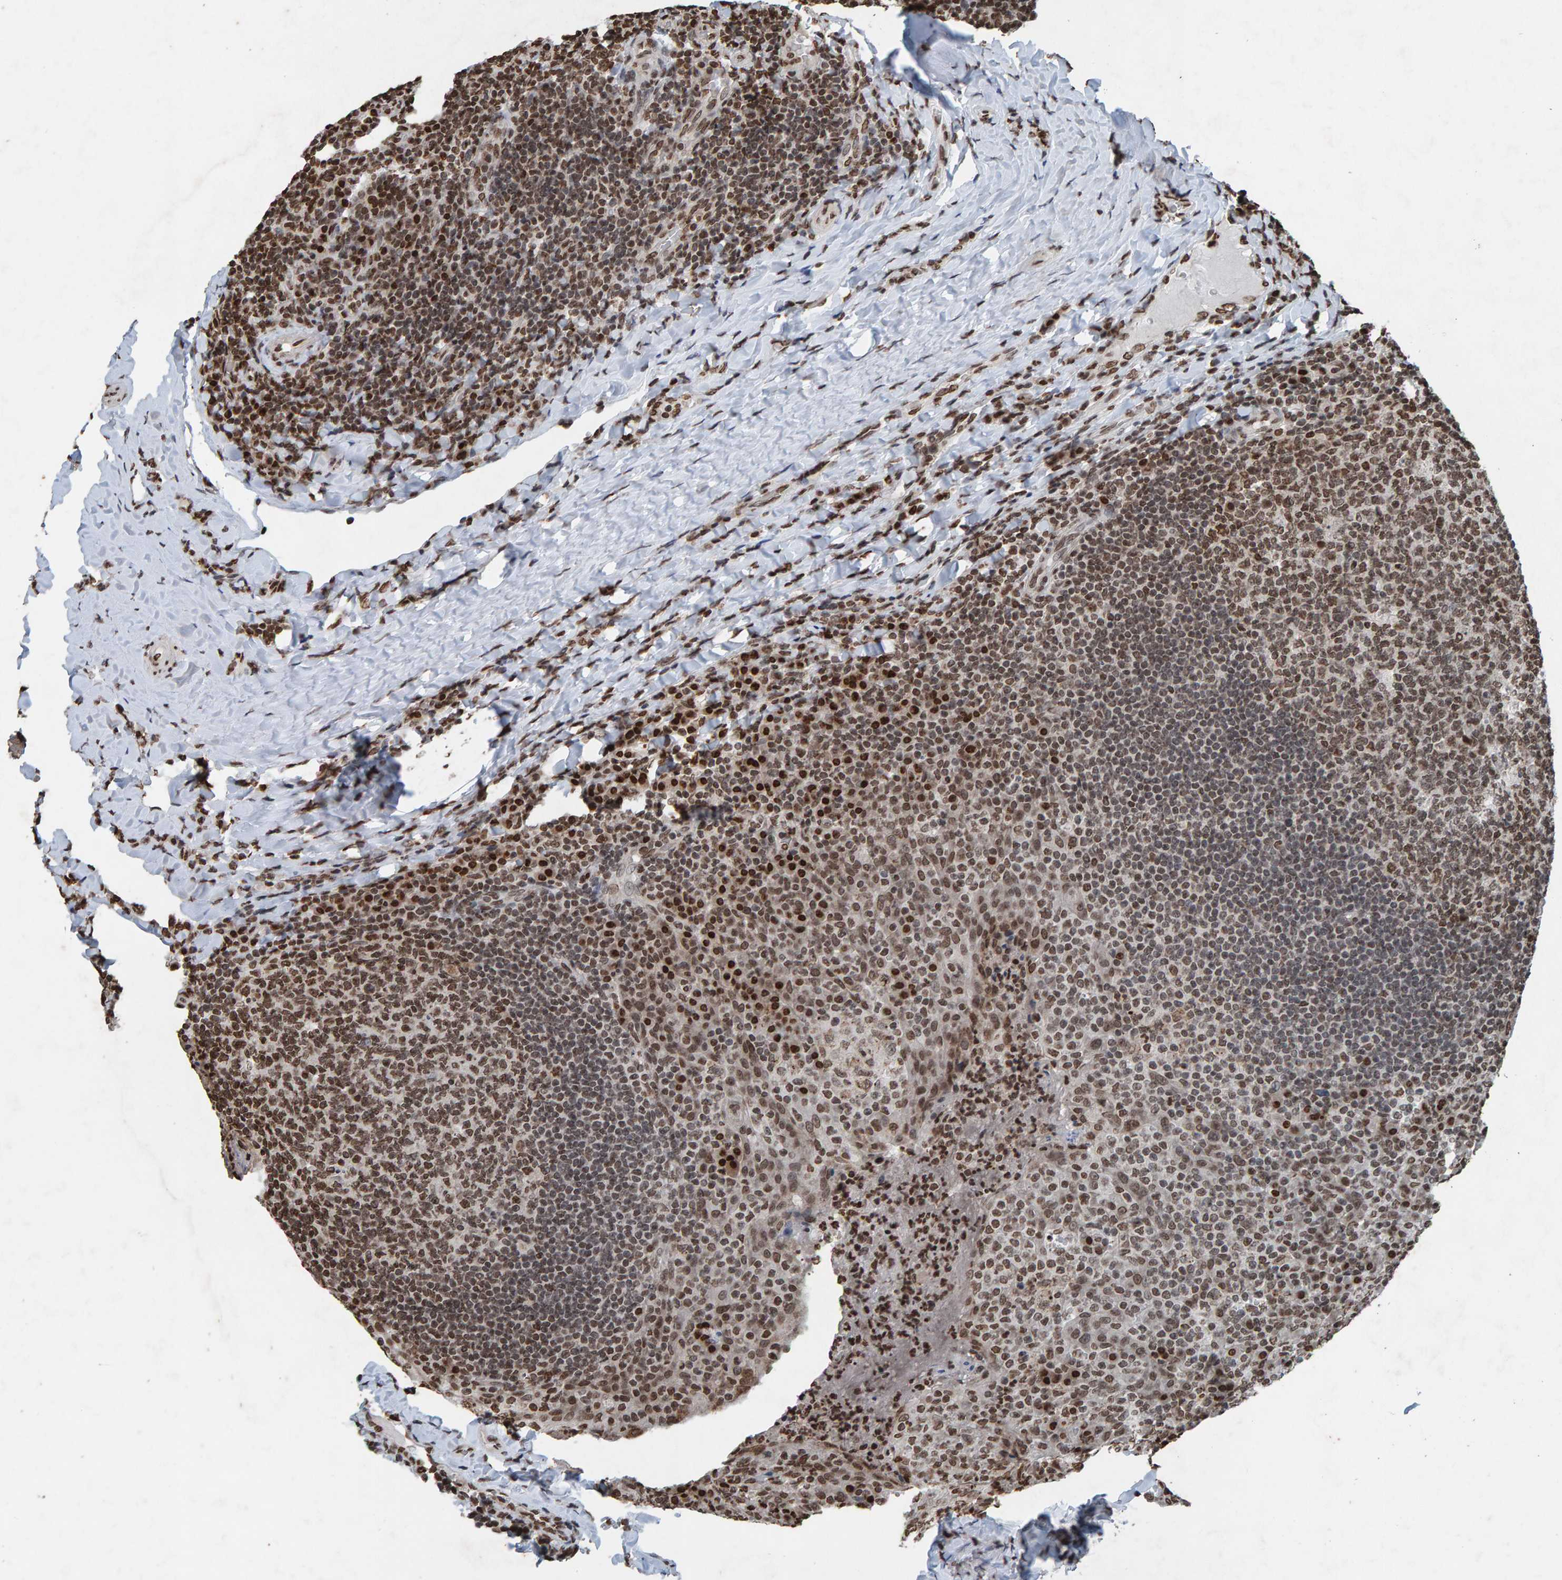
{"staining": {"intensity": "moderate", "quantity": ">75%", "location": "nuclear"}, "tissue": "tonsil", "cell_type": "Germinal center cells", "image_type": "normal", "snomed": [{"axis": "morphology", "description": "Normal tissue, NOS"}, {"axis": "topography", "description": "Tonsil"}], "caption": "Unremarkable tonsil displays moderate nuclear positivity in approximately >75% of germinal center cells, visualized by immunohistochemistry.", "gene": "H2AZ1", "patient": {"sex": "male", "age": 17}}